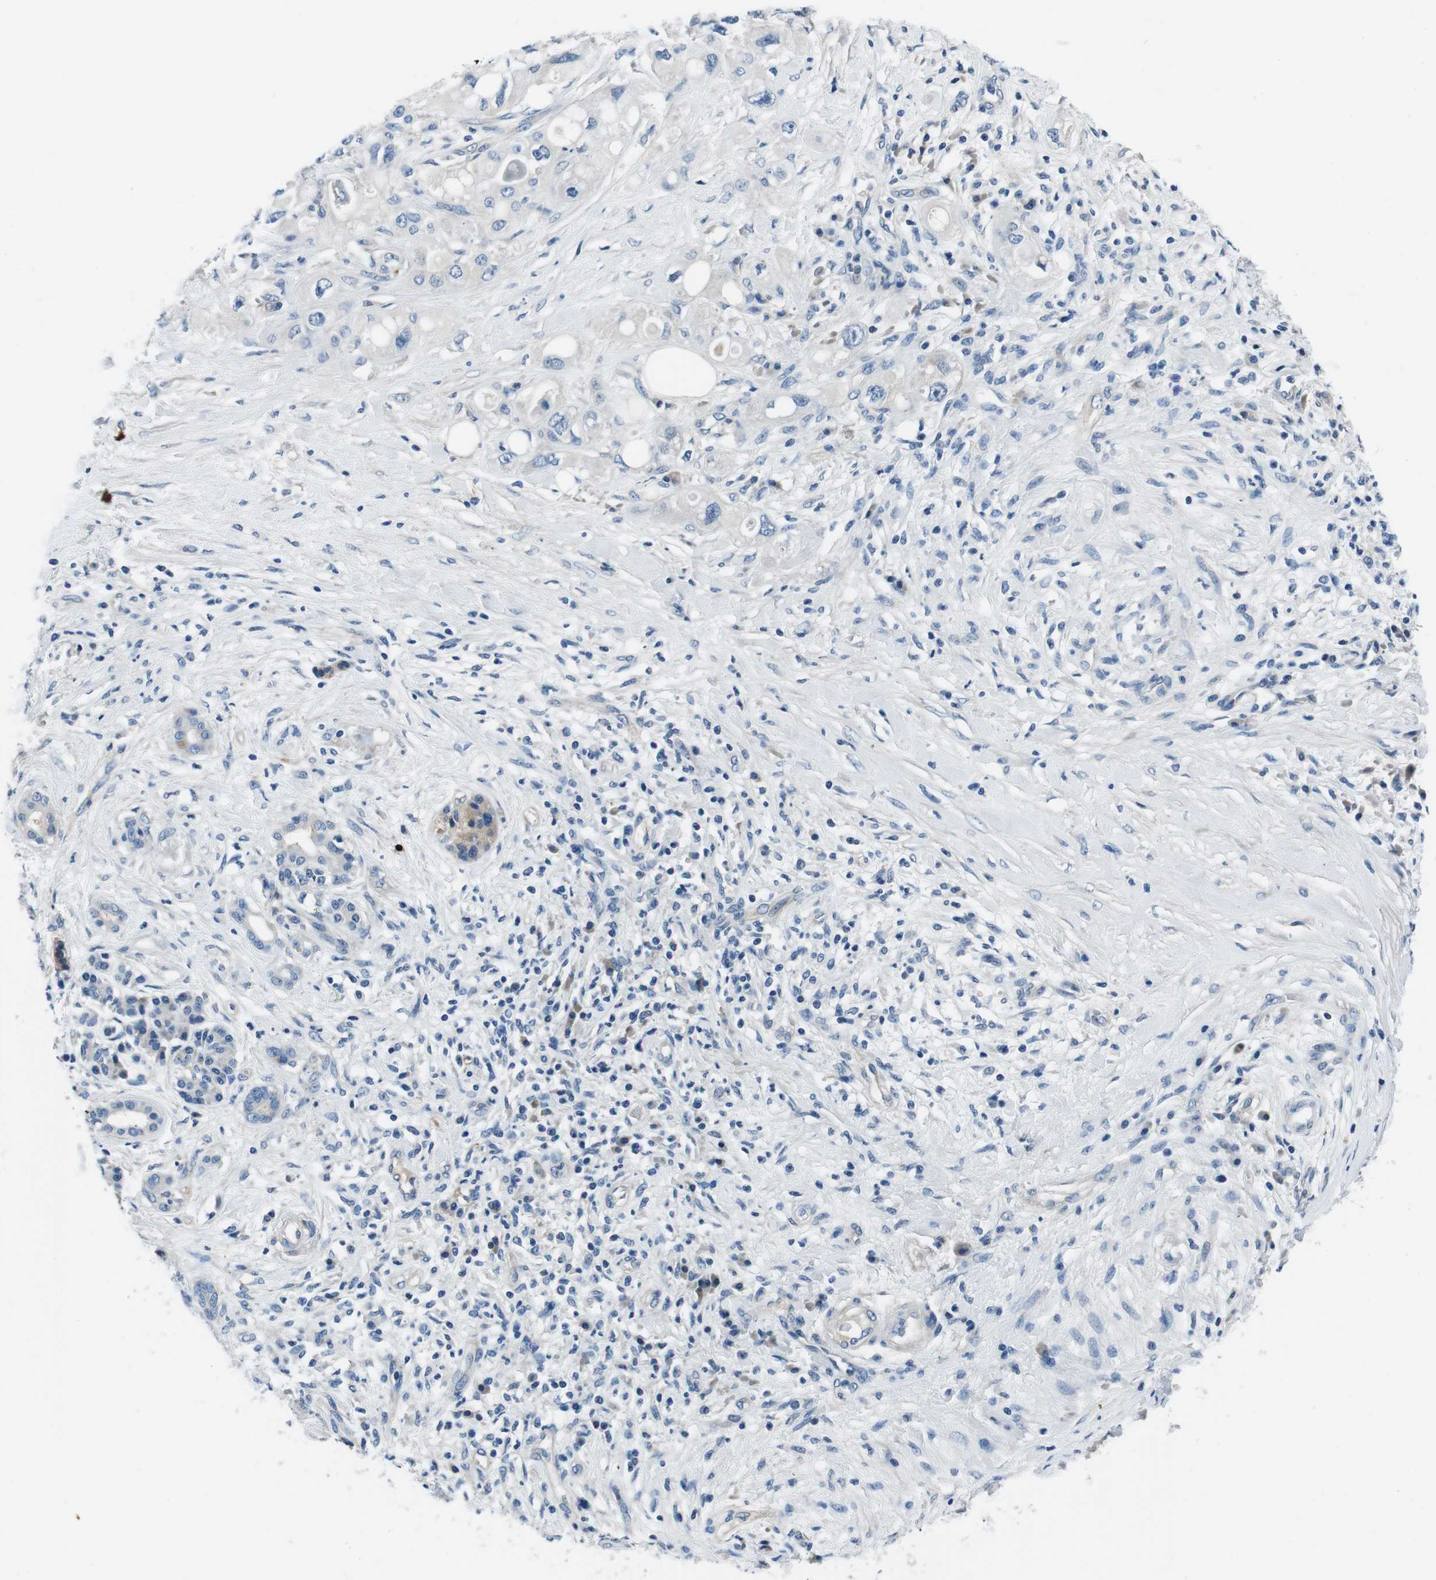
{"staining": {"intensity": "negative", "quantity": "none", "location": "none"}, "tissue": "pancreatic cancer", "cell_type": "Tumor cells", "image_type": "cancer", "snomed": [{"axis": "morphology", "description": "Adenocarcinoma, NOS"}, {"axis": "topography", "description": "Pancreas"}], "caption": "High magnification brightfield microscopy of pancreatic cancer stained with DAB (3,3'-diaminobenzidine) (brown) and counterstained with hematoxylin (blue): tumor cells show no significant staining.", "gene": "CASQ1", "patient": {"sex": "female", "age": 56}}